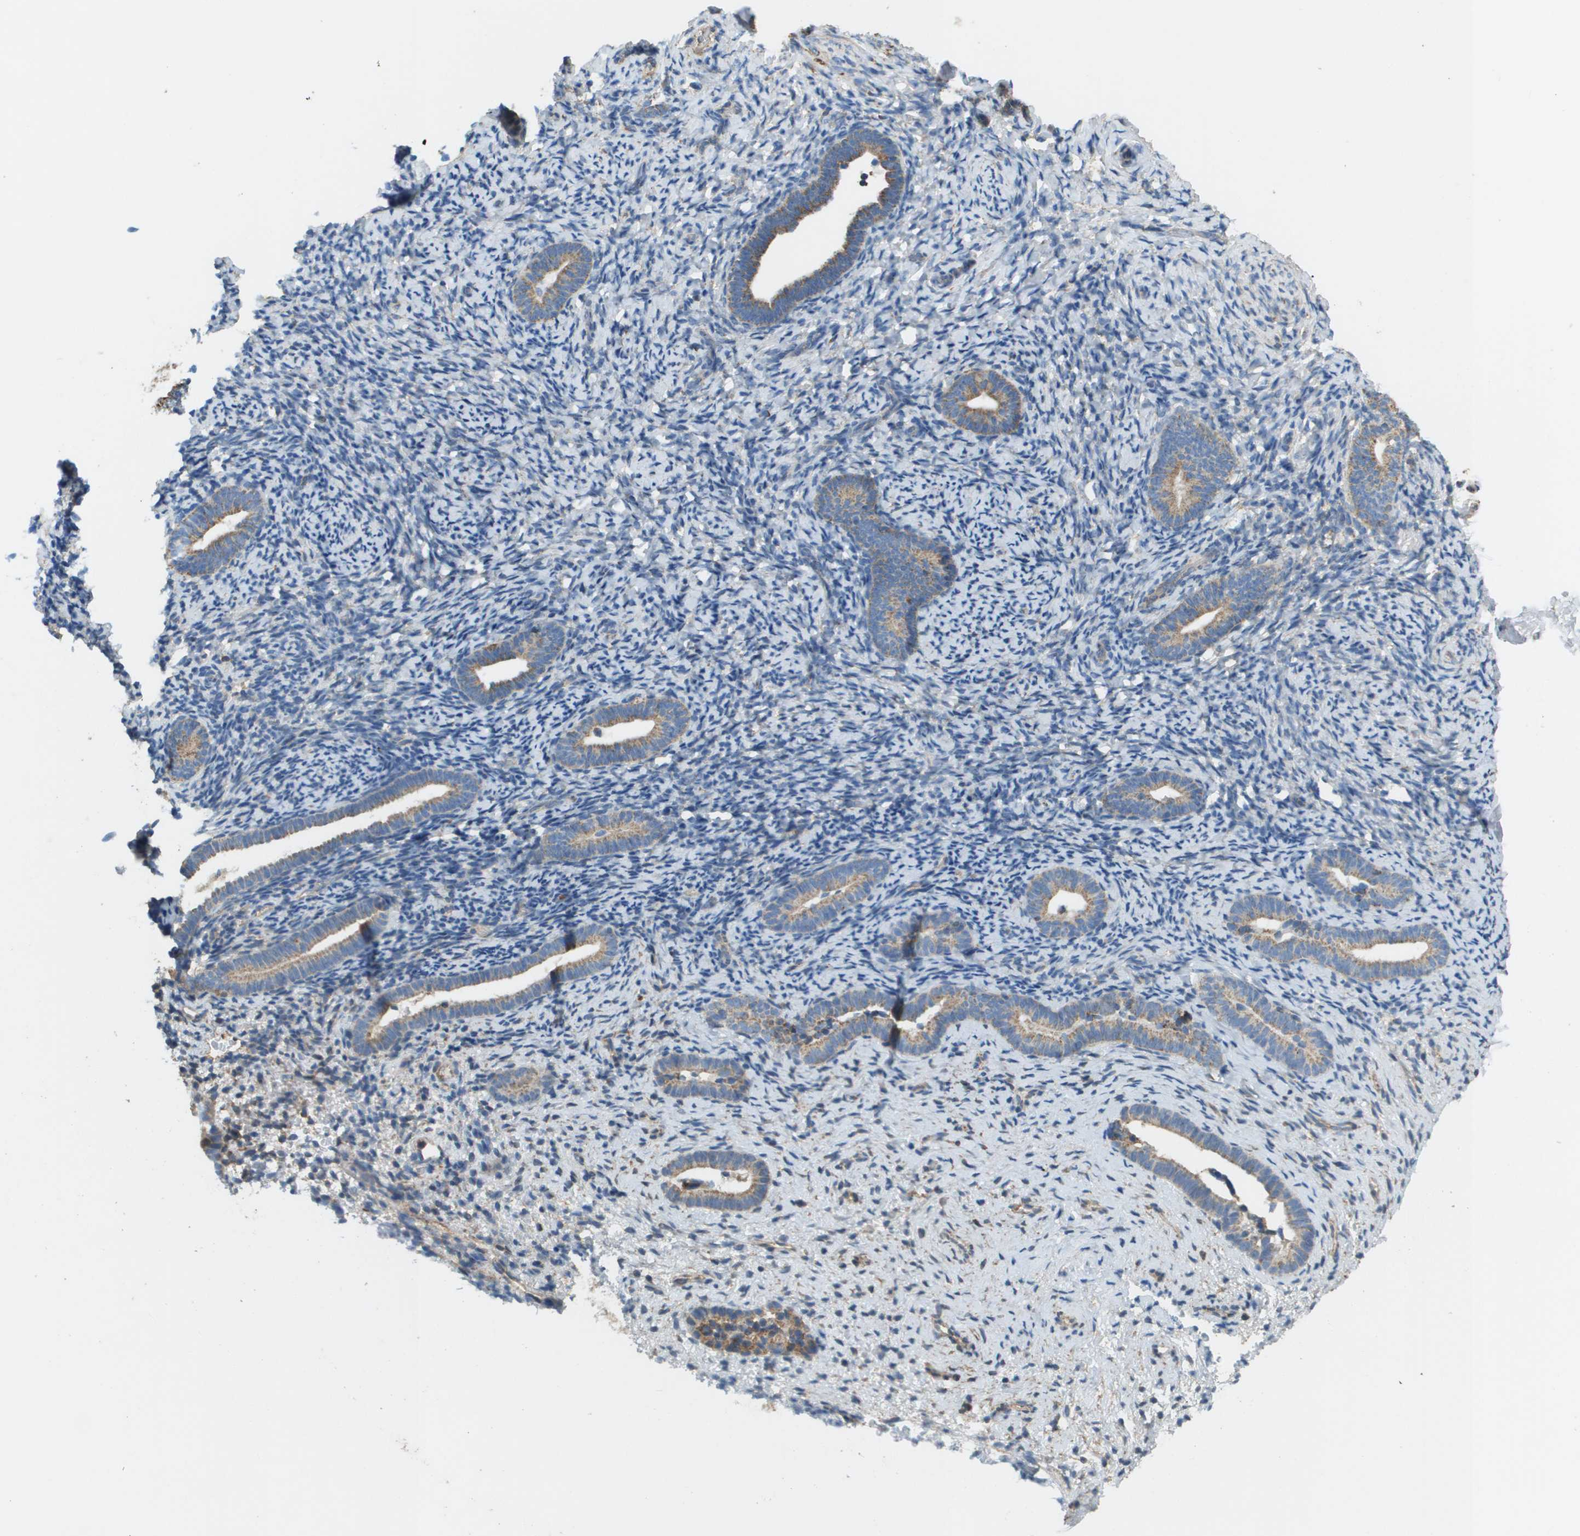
{"staining": {"intensity": "weak", "quantity": "<25%", "location": "cytoplasmic/membranous"}, "tissue": "endometrium", "cell_type": "Cells in endometrial stroma", "image_type": "normal", "snomed": [{"axis": "morphology", "description": "Normal tissue, NOS"}, {"axis": "topography", "description": "Endometrium"}], "caption": "Cells in endometrial stroma show no significant protein expression in unremarkable endometrium. (DAB (3,3'-diaminobenzidine) immunohistochemistry visualized using brightfield microscopy, high magnification).", "gene": "NRK", "patient": {"sex": "female", "age": 51}}